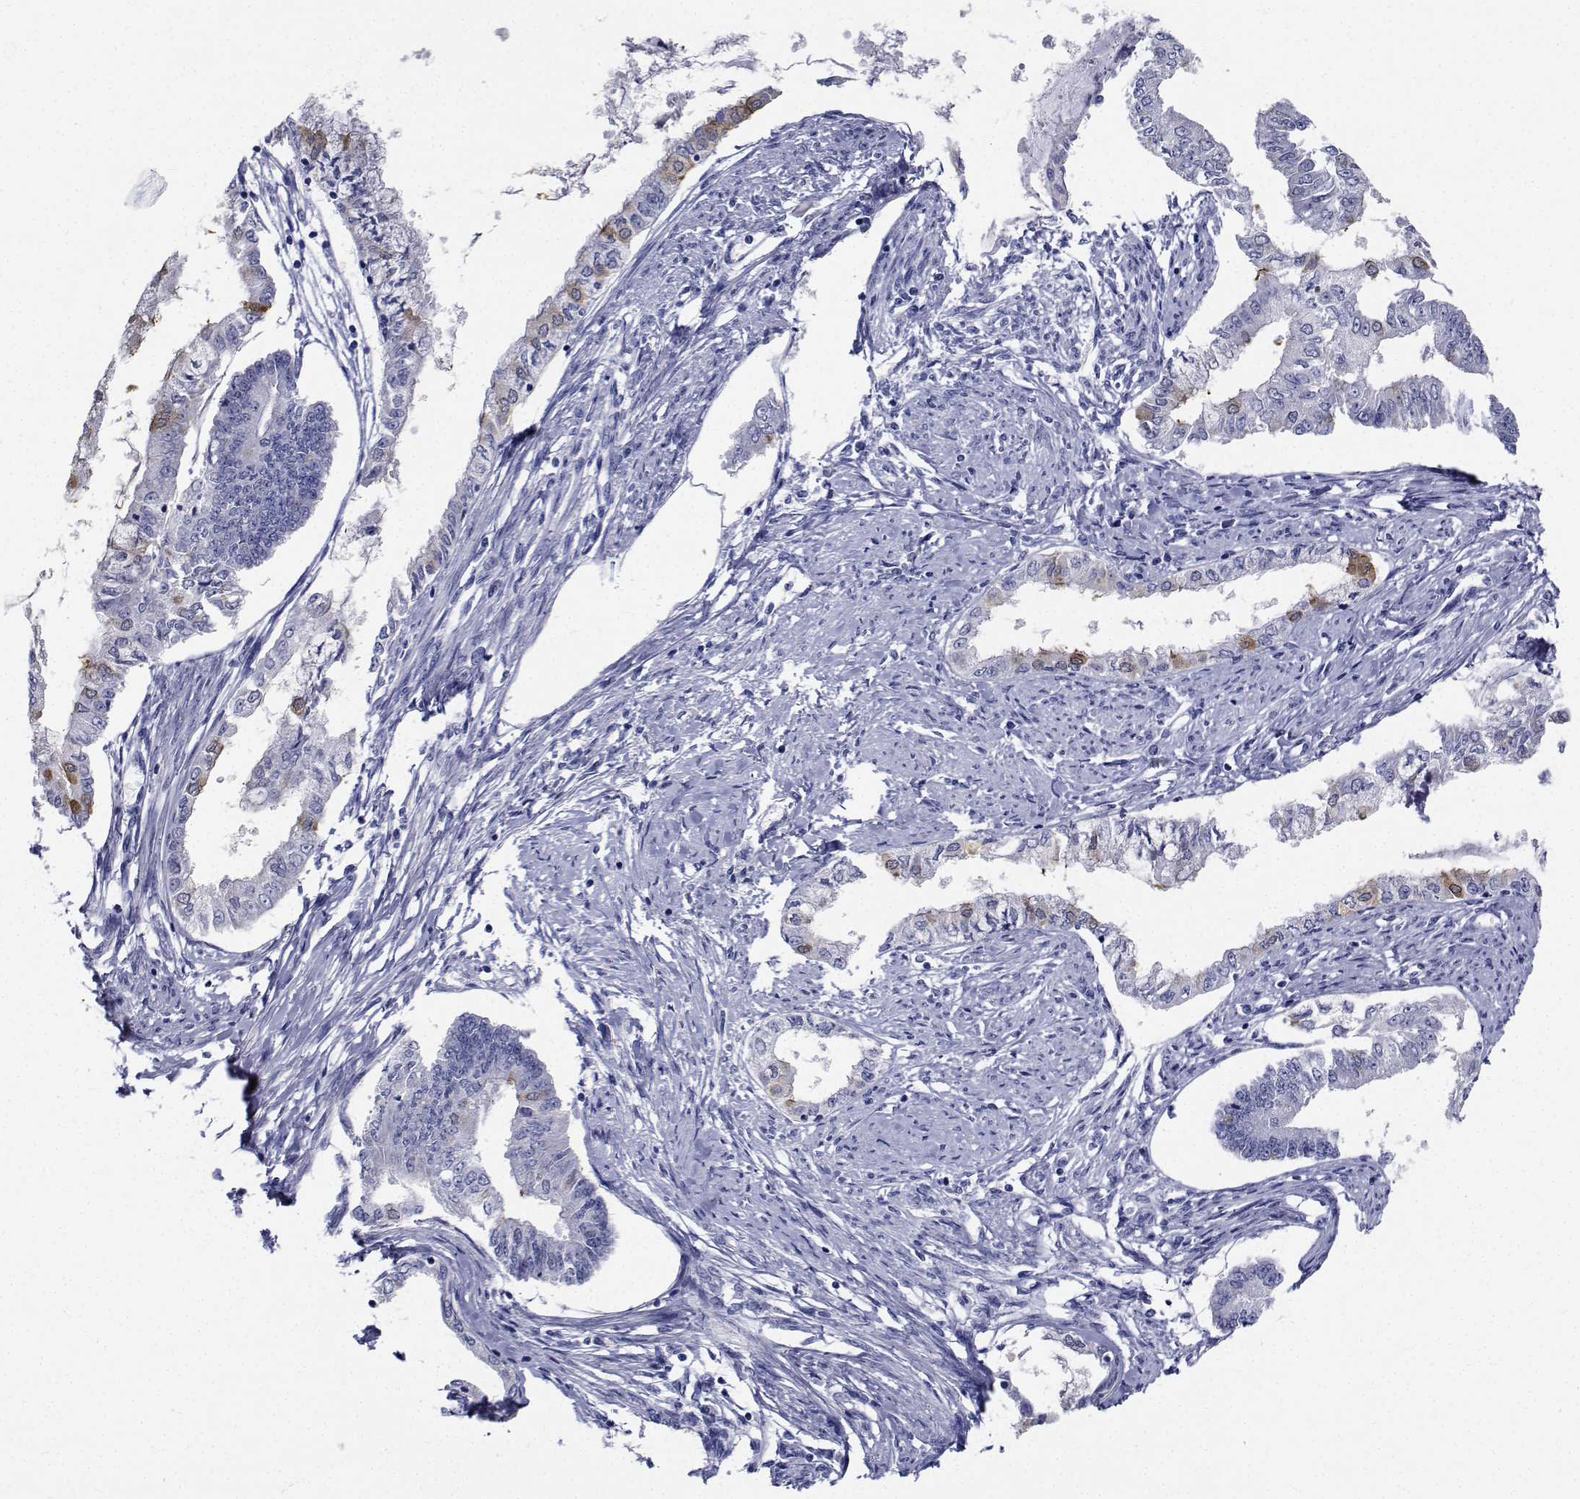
{"staining": {"intensity": "negative", "quantity": "none", "location": "none"}, "tissue": "endometrial cancer", "cell_type": "Tumor cells", "image_type": "cancer", "snomed": [{"axis": "morphology", "description": "Adenocarcinoma, NOS"}, {"axis": "topography", "description": "Endometrium"}], "caption": "Immunohistochemistry of human adenocarcinoma (endometrial) demonstrates no expression in tumor cells.", "gene": "PLXNA4", "patient": {"sex": "female", "age": 76}}